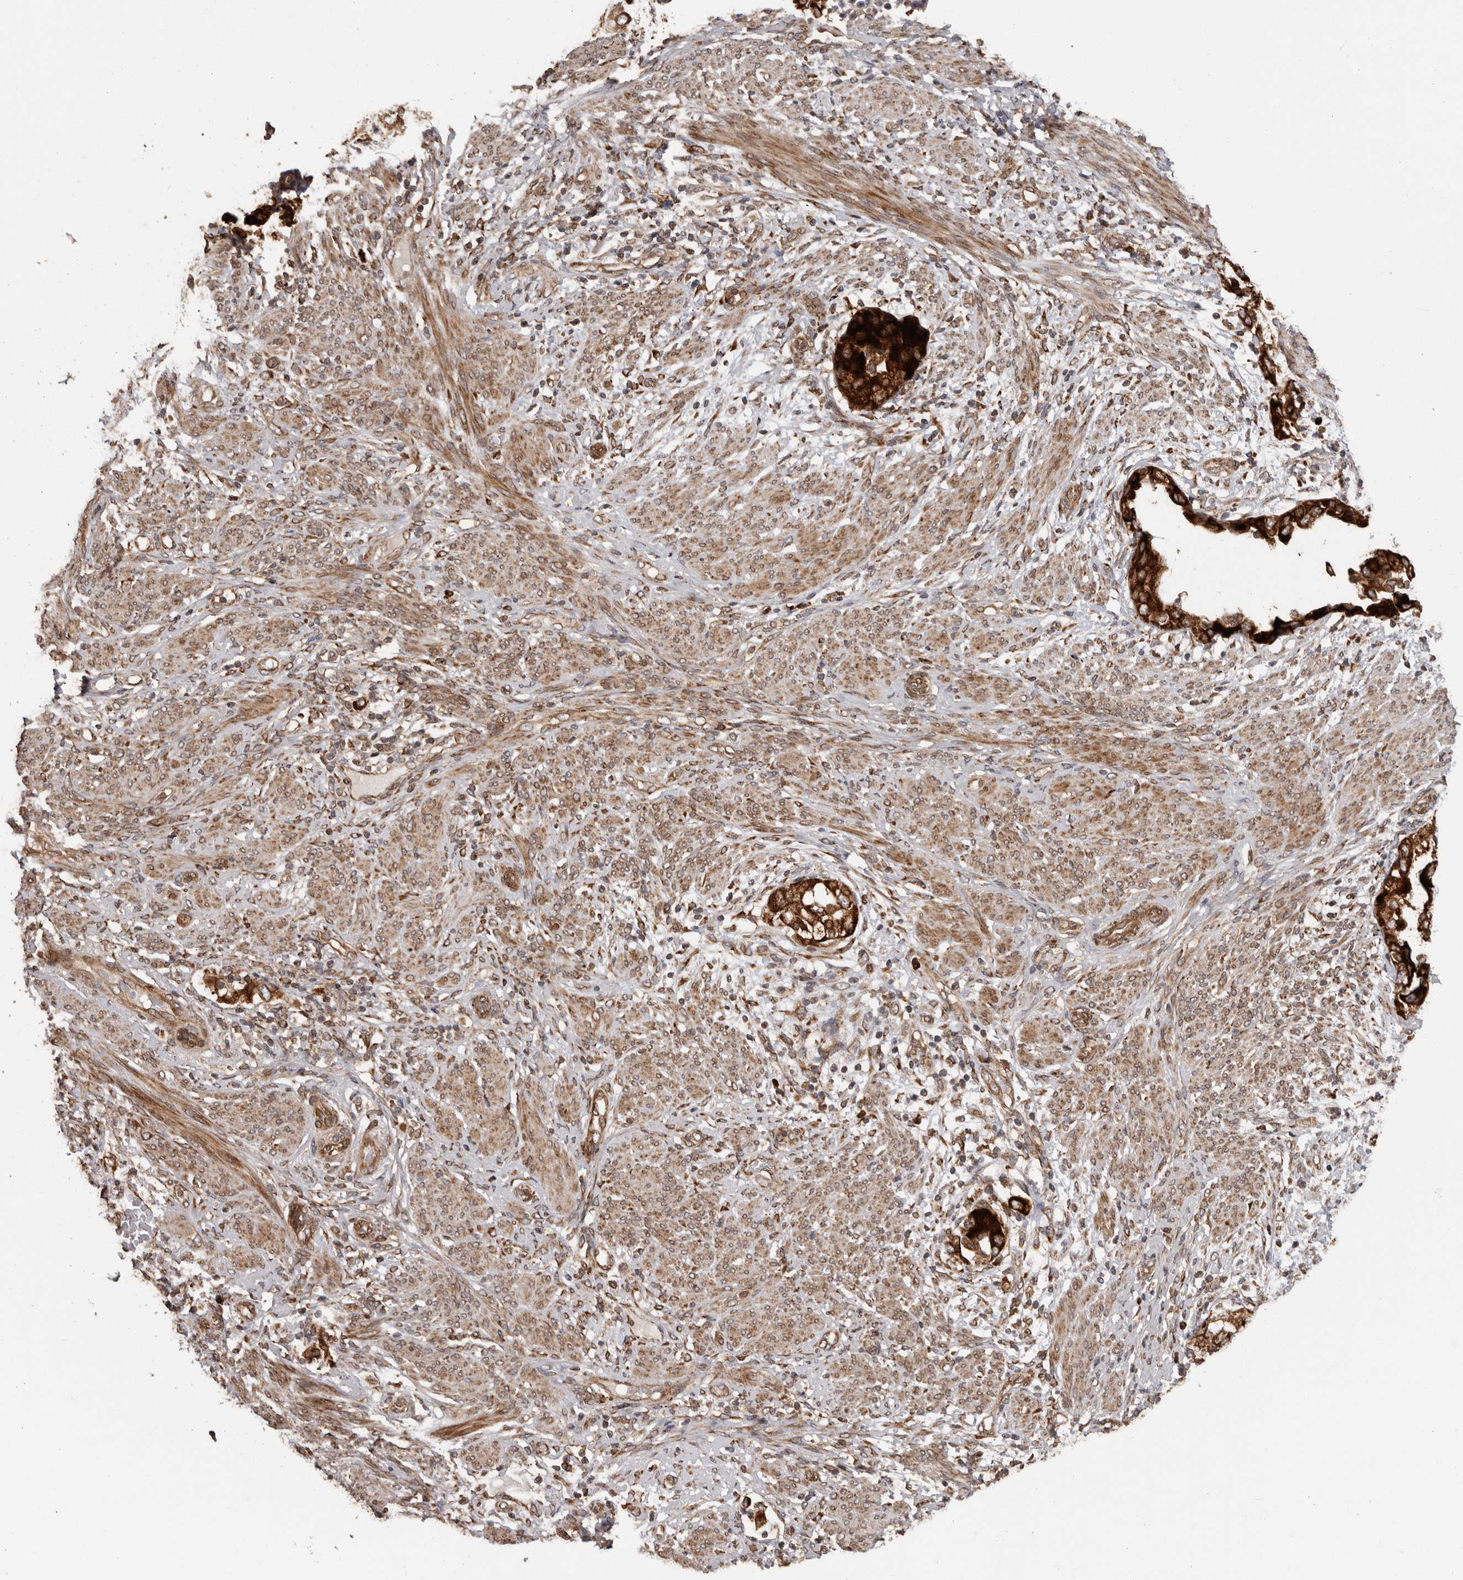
{"staining": {"intensity": "strong", "quantity": ">75%", "location": "cytoplasmic/membranous"}, "tissue": "endometrial cancer", "cell_type": "Tumor cells", "image_type": "cancer", "snomed": [{"axis": "morphology", "description": "Adenocarcinoma, NOS"}, {"axis": "topography", "description": "Endometrium"}], "caption": "Endometrial adenocarcinoma tissue shows strong cytoplasmic/membranous staining in about >75% of tumor cells, visualized by immunohistochemistry.", "gene": "NUP43", "patient": {"sex": "female", "age": 85}}